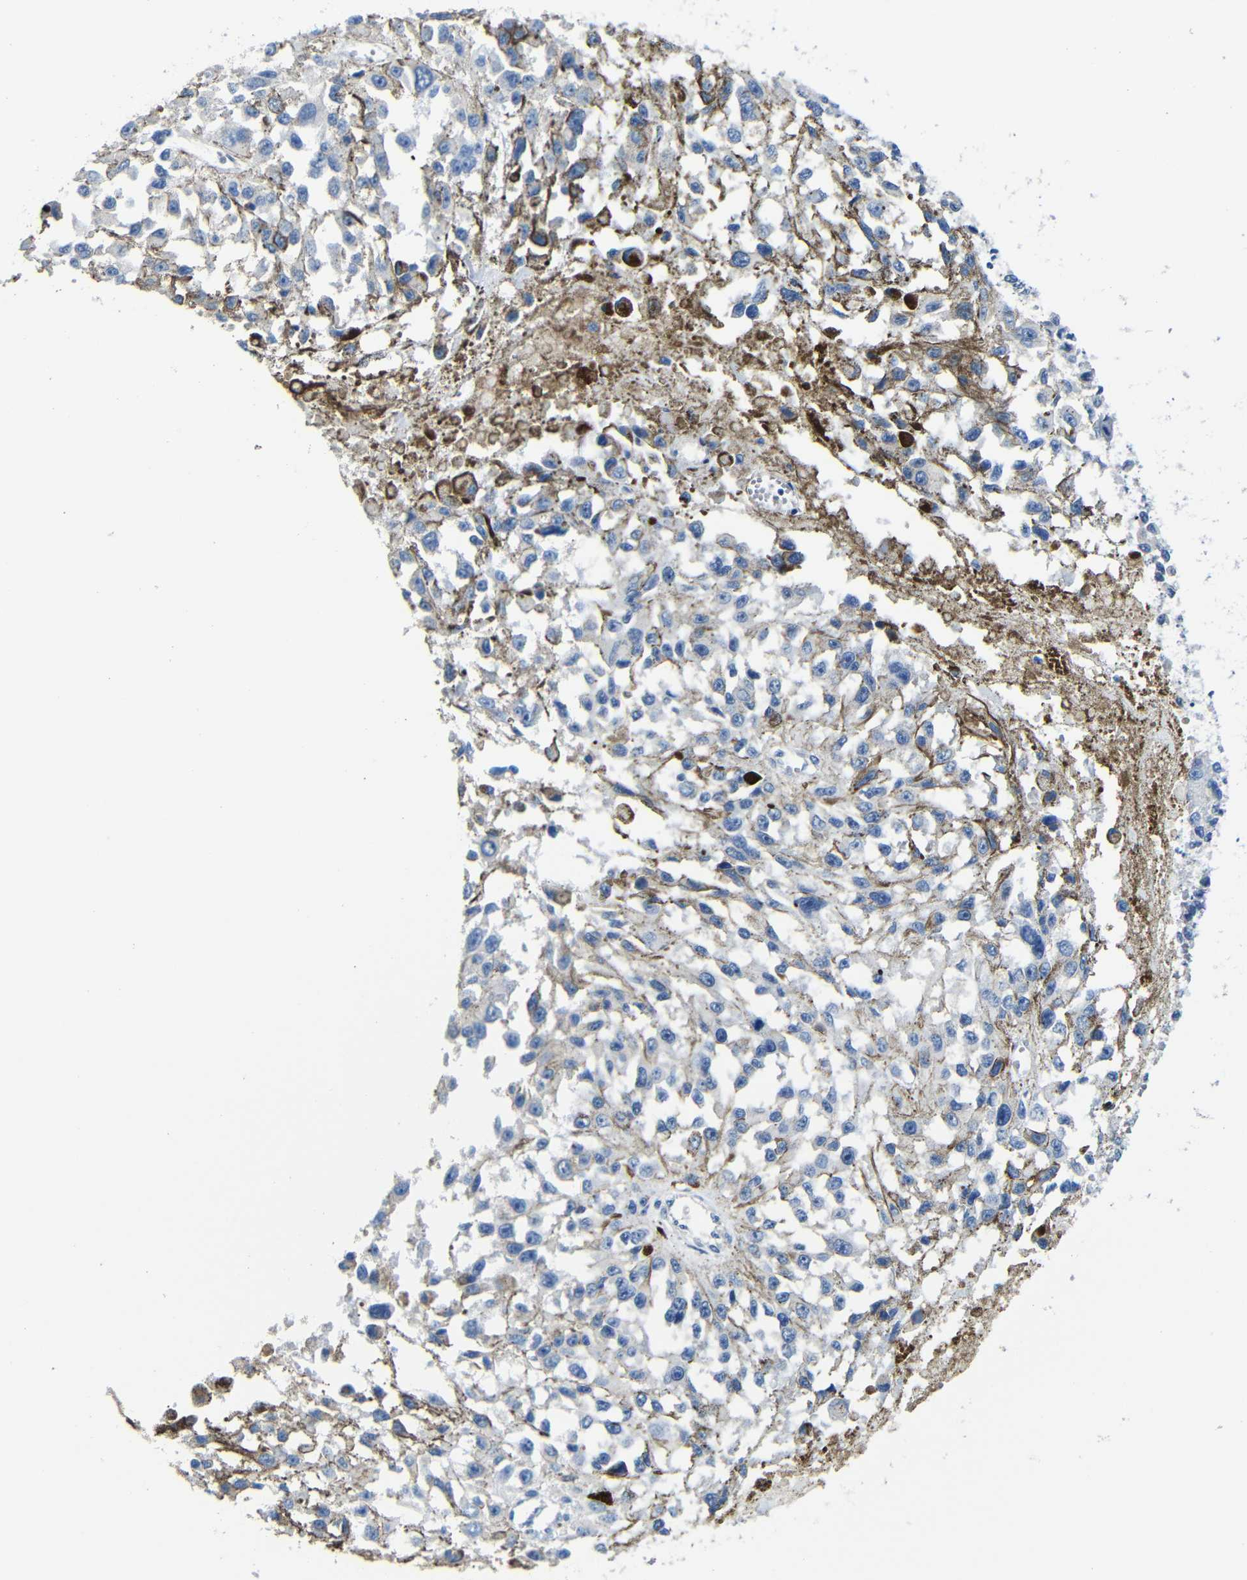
{"staining": {"intensity": "negative", "quantity": "none", "location": "none"}, "tissue": "melanoma", "cell_type": "Tumor cells", "image_type": "cancer", "snomed": [{"axis": "morphology", "description": "Malignant melanoma, Metastatic site"}, {"axis": "topography", "description": "Lymph node"}], "caption": "DAB (3,3'-diaminobenzidine) immunohistochemical staining of melanoma reveals no significant expression in tumor cells.", "gene": "TNFAIP1", "patient": {"sex": "male", "age": 59}}